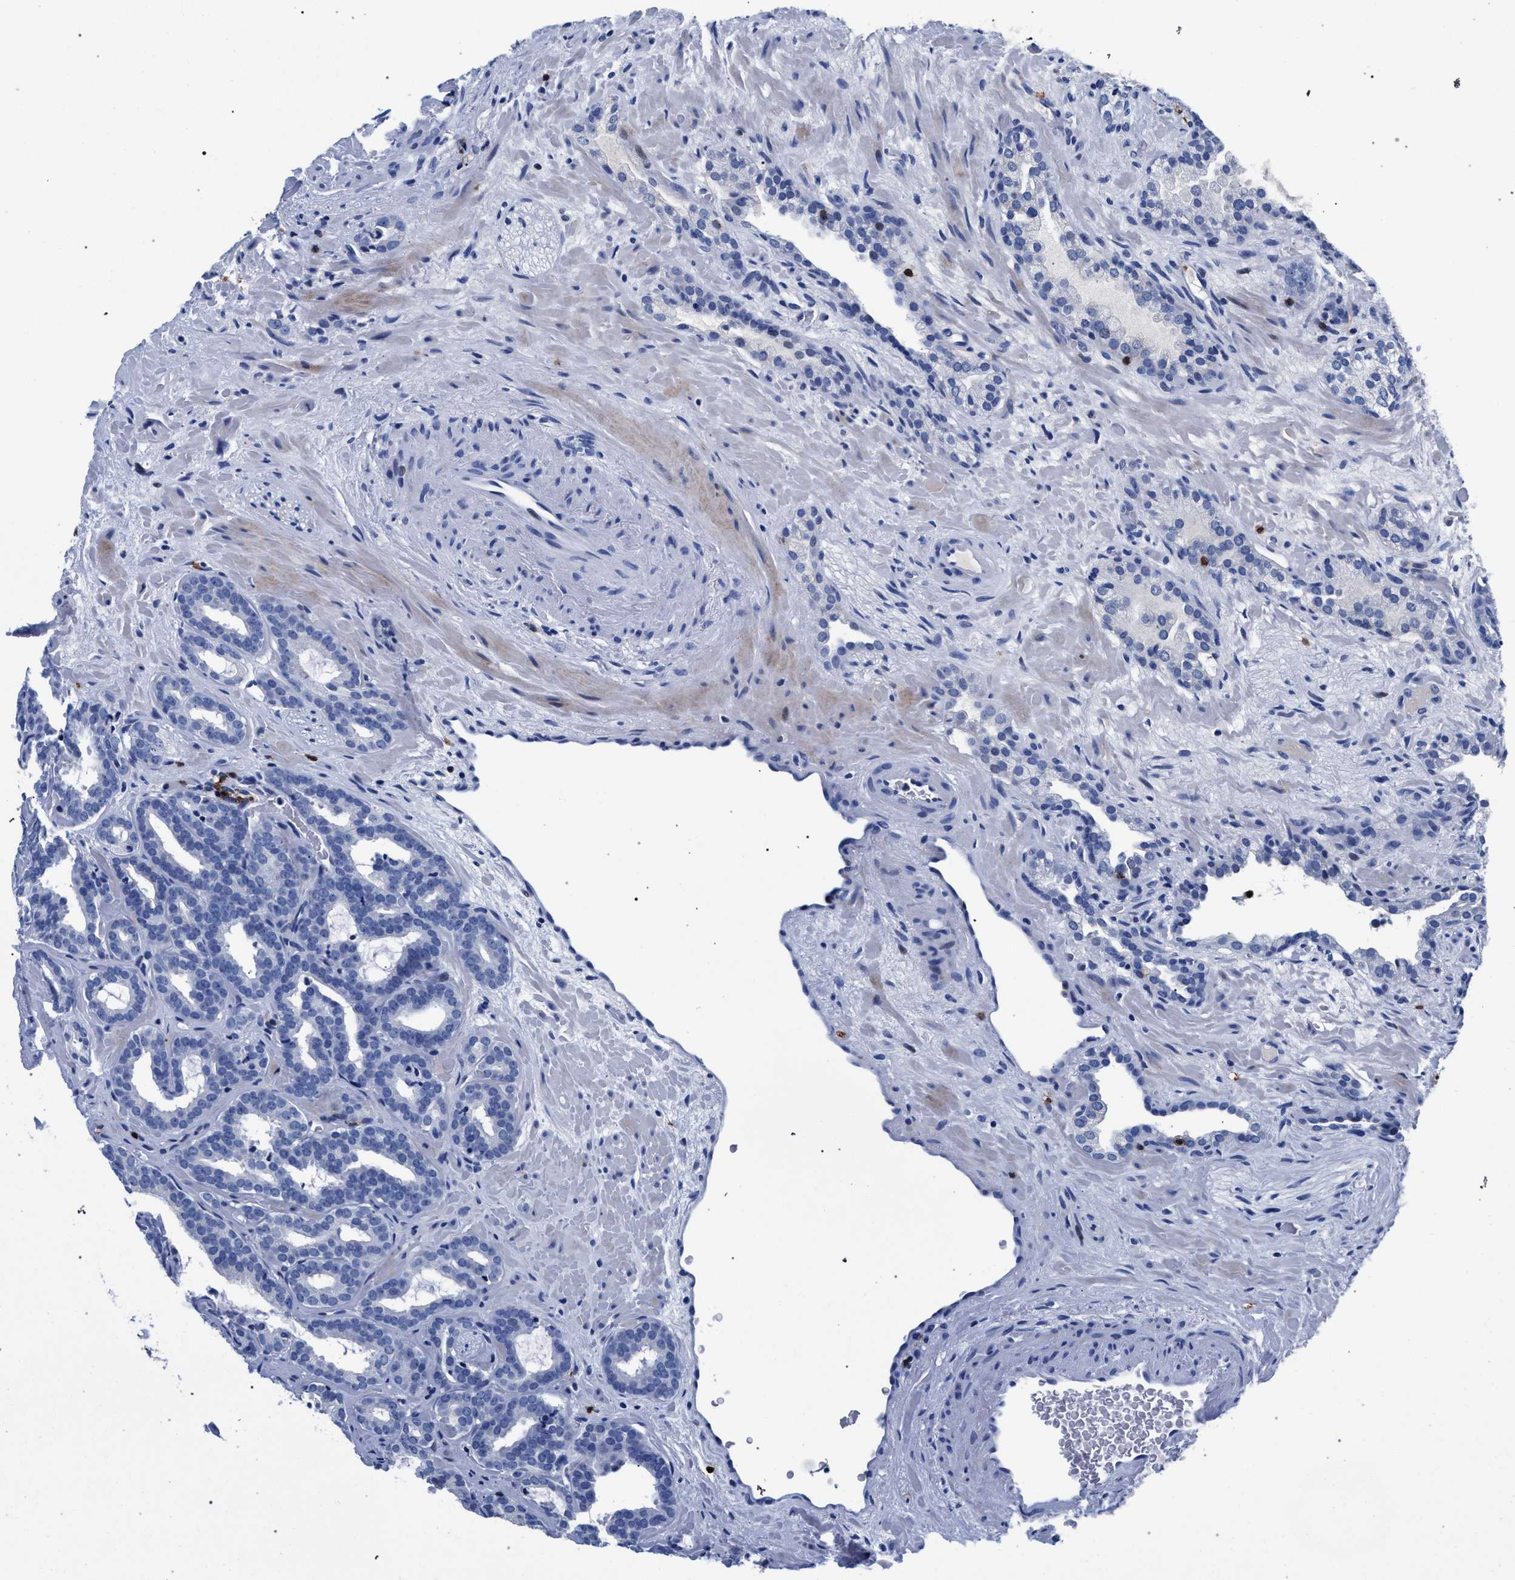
{"staining": {"intensity": "negative", "quantity": "none", "location": "none"}, "tissue": "prostate cancer", "cell_type": "Tumor cells", "image_type": "cancer", "snomed": [{"axis": "morphology", "description": "Adenocarcinoma, Low grade"}, {"axis": "topography", "description": "Prostate"}], "caption": "High magnification brightfield microscopy of prostate cancer stained with DAB (brown) and counterstained with hematoxylin (blue): tumor cells show no significant positivity. The staining was performed using DAB to visualize the protein expression in brown, while the nuclei were stained in blue with hematoxylin (Magnification: 20x).", "gene": "KLRK1", "patient": {"sex": "male", "age": 63}}